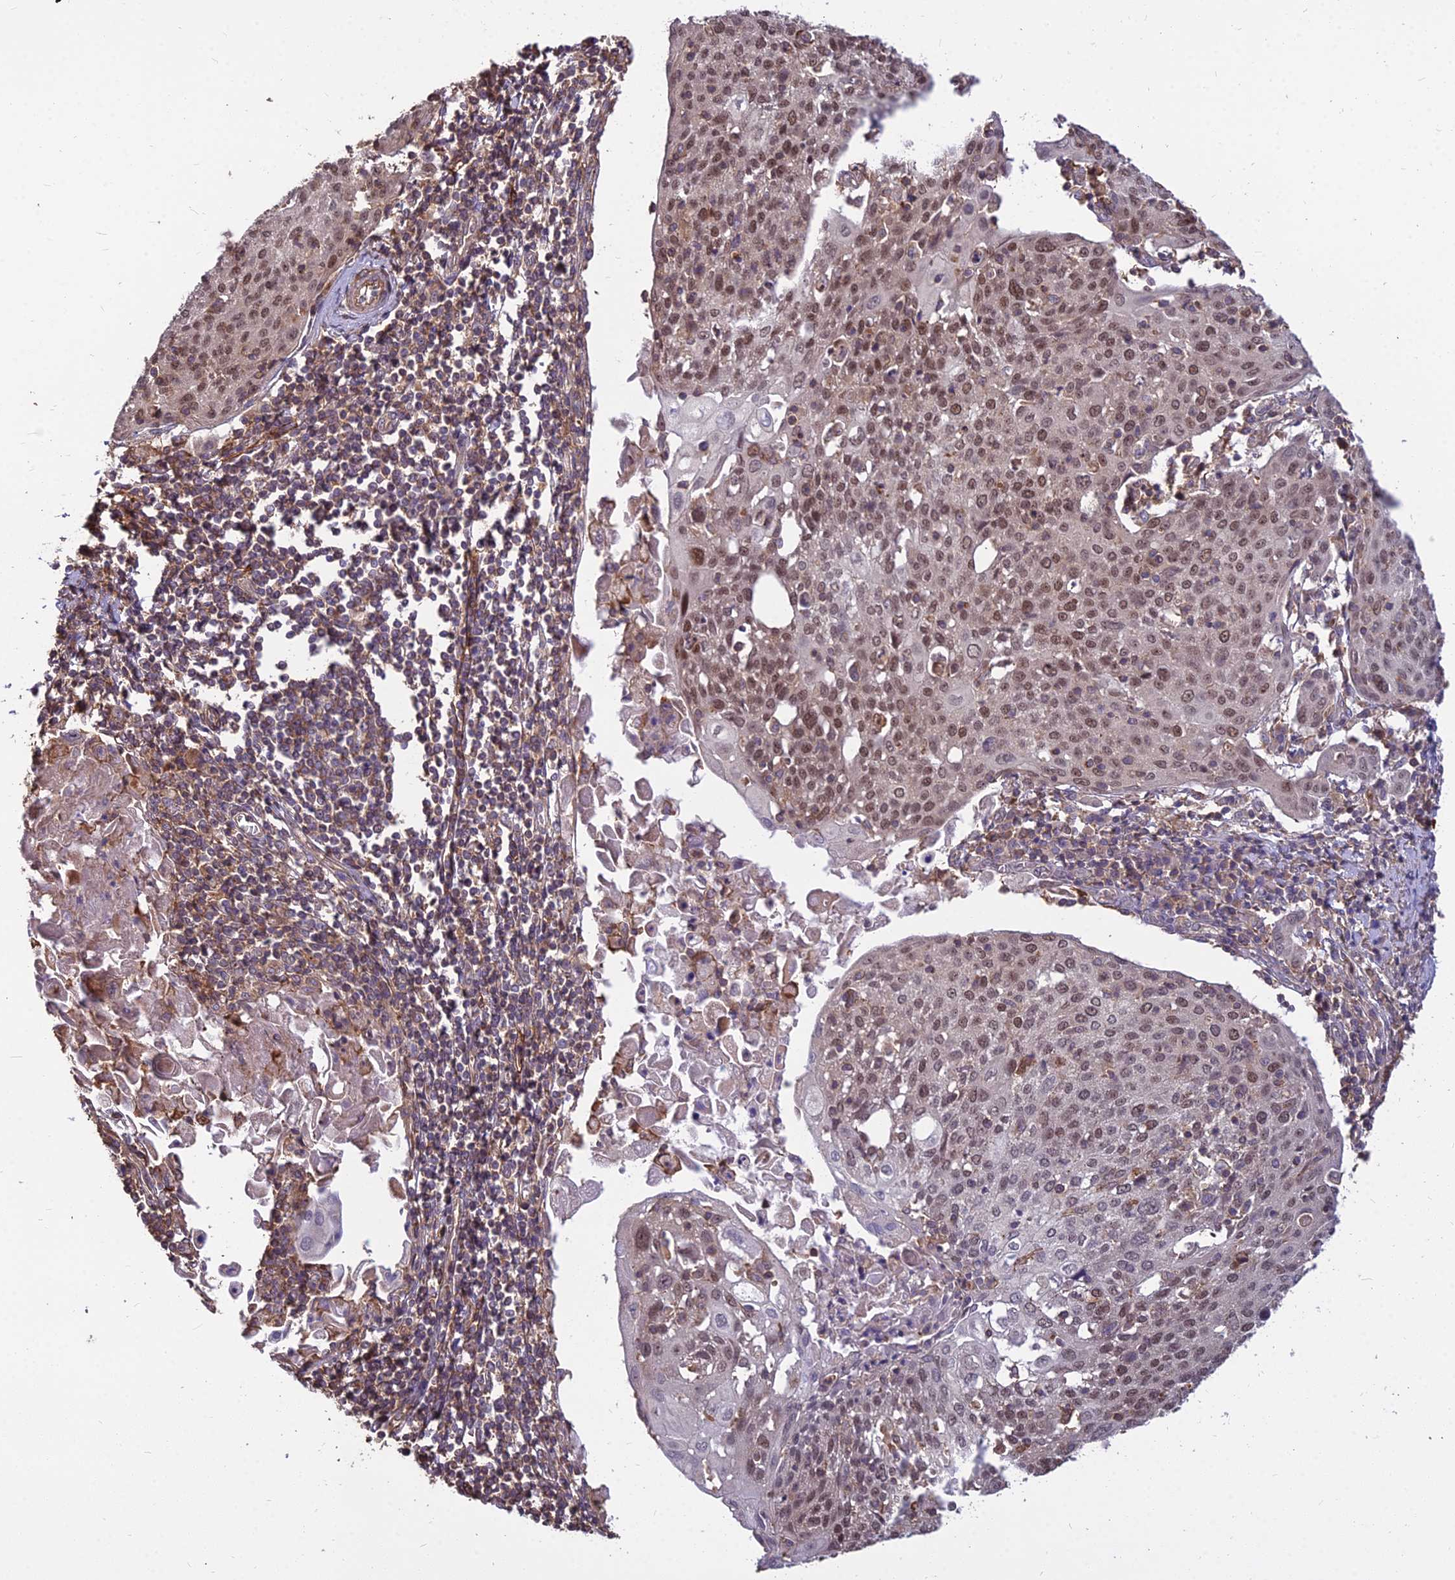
{"staining": {"intensity": "moderate", "quantity": ">75%", "location": "nuclear"}, "tissue": "cervical cancer", "cell_type": "Tumor cells", "image_type": "cancer", "snomed": [{"axis": "morphology", "description": "Squamous cell carcinoma, NOS"}, {"axis": "topography", "description": "Cervix"}], "caption": "DAB (3,3'-diaminobenzidine) immunohistochemical staining of squamous cell carcinoma (cervical) demonstrates moderate nuclear protein positivity in approximately >75% of tumor cells.", "gene": "TCEA3", "patient": {"sex": "female", "age": 67}}